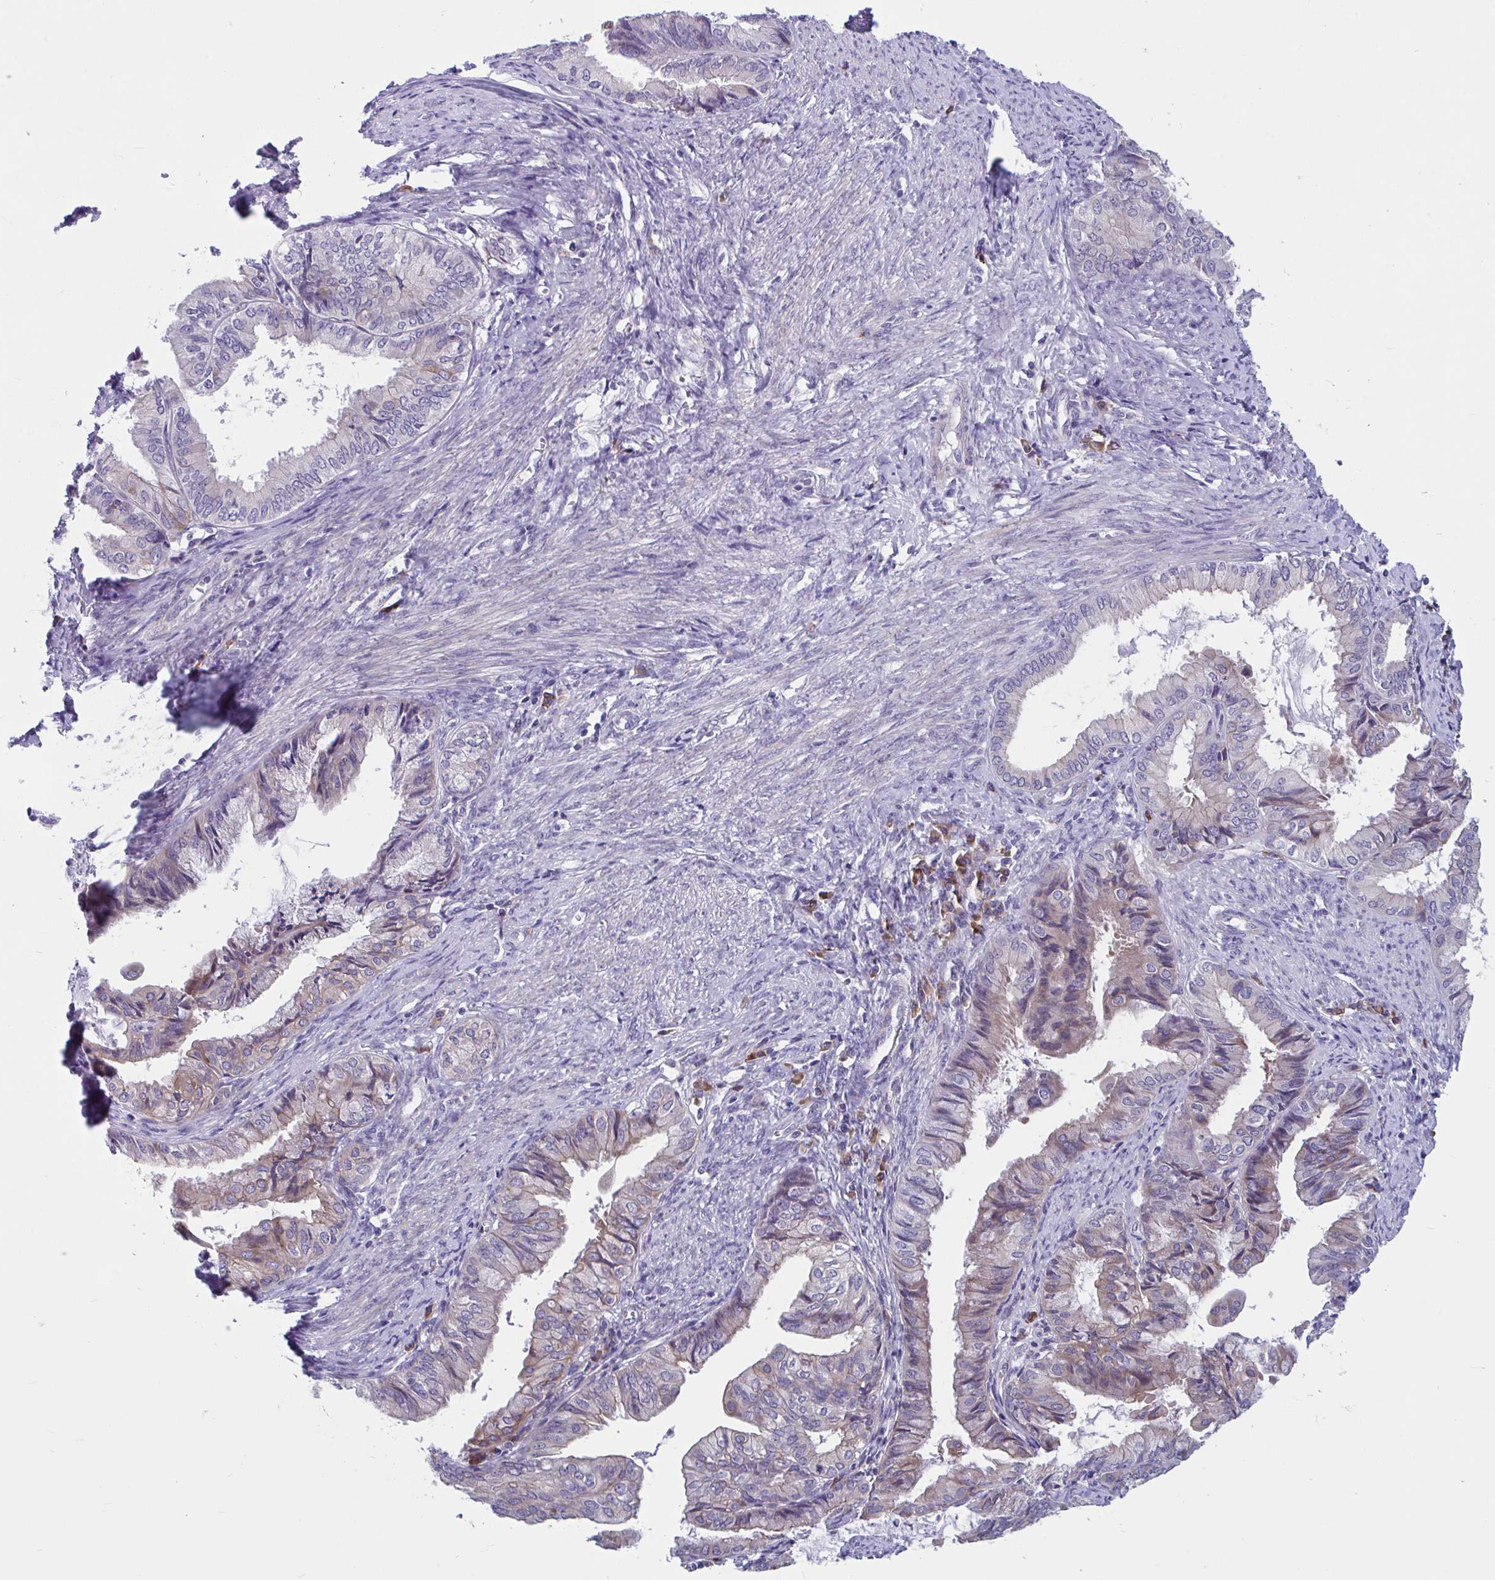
{"staining": {"intensity": "weak", "quantity": "<25%", "location": "cytoplasmic/membranous"}, "tissue": "endometrial cancer", "cell_type": "Tumor cells", "image_type": "cancer", "snomed": [{"axis": "morphology", "description": "Adenocarcinoma, NOS"}, {"axis": "topography", "description": "Endometrium"}], "caption": "Immunohistochemistry (IHC) micrograph of neoplastic tissue: endometrial adenocarcinoma stained with DAB (3,3'-diaminobenzidine) shows no significant protein positivity in tumor cells.", "gene": "WBP1", "patient": {"sex": "female", "age": 86}}